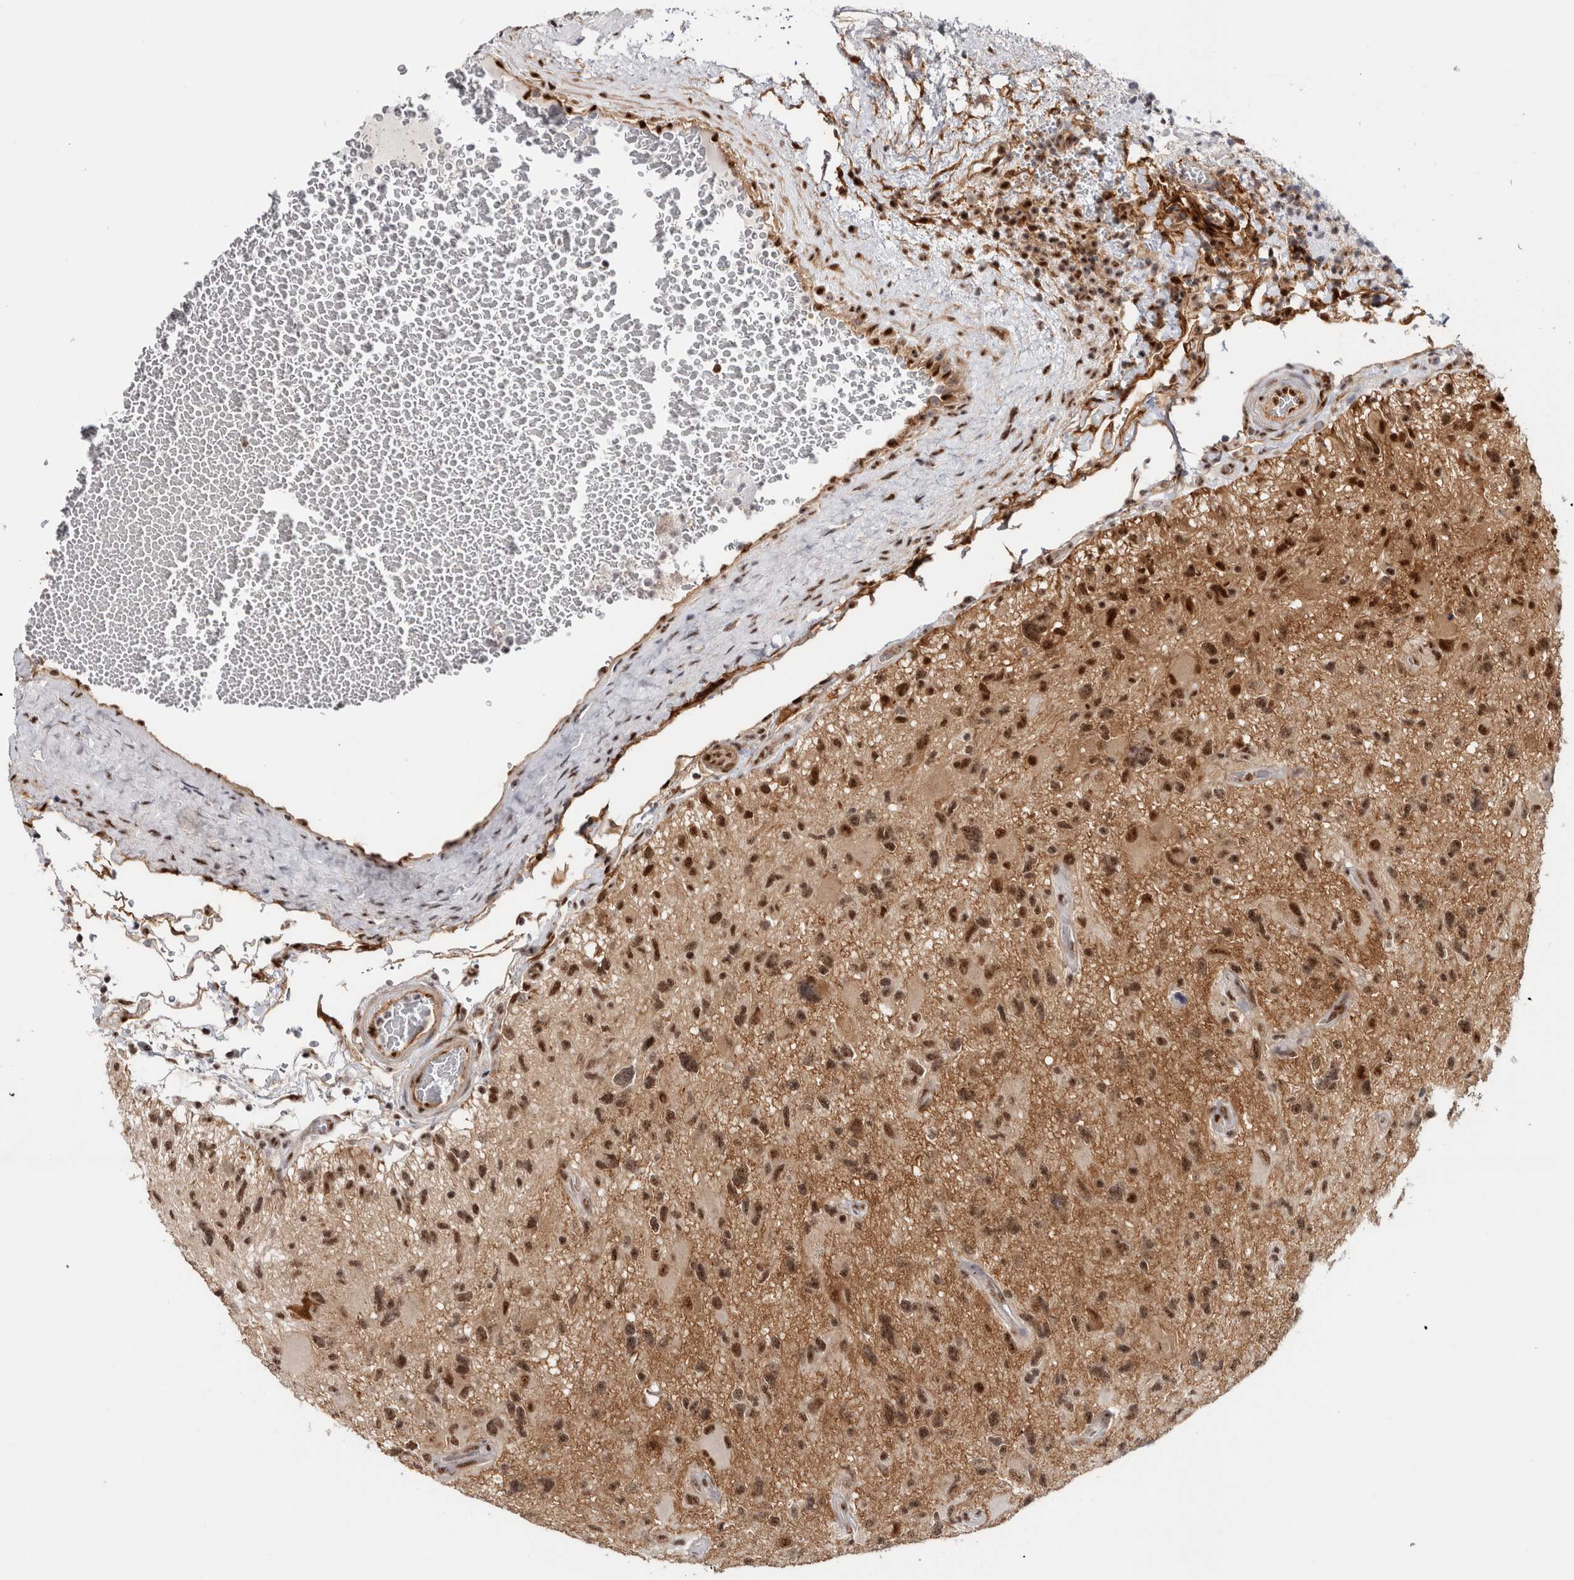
{"staining": {"intensity": "strong", "quantity": ">75%", "location": "nuclear"}, "tissue": "glioma", "cell_type": "Tumor cells", "image_type": "cancer", "snomed": [{"axis": "morphology", "description": "Glioma, malignant, High grade"}, {"axis": "topography", "description": "Brain"}], "caption": "Human glioma stained with a brown dye demonstrates strong nuclear positive staining in approximately >75% of tumor cells.", "gene": "MKNK1", "patient": {"sex": "male", "age": 33}}